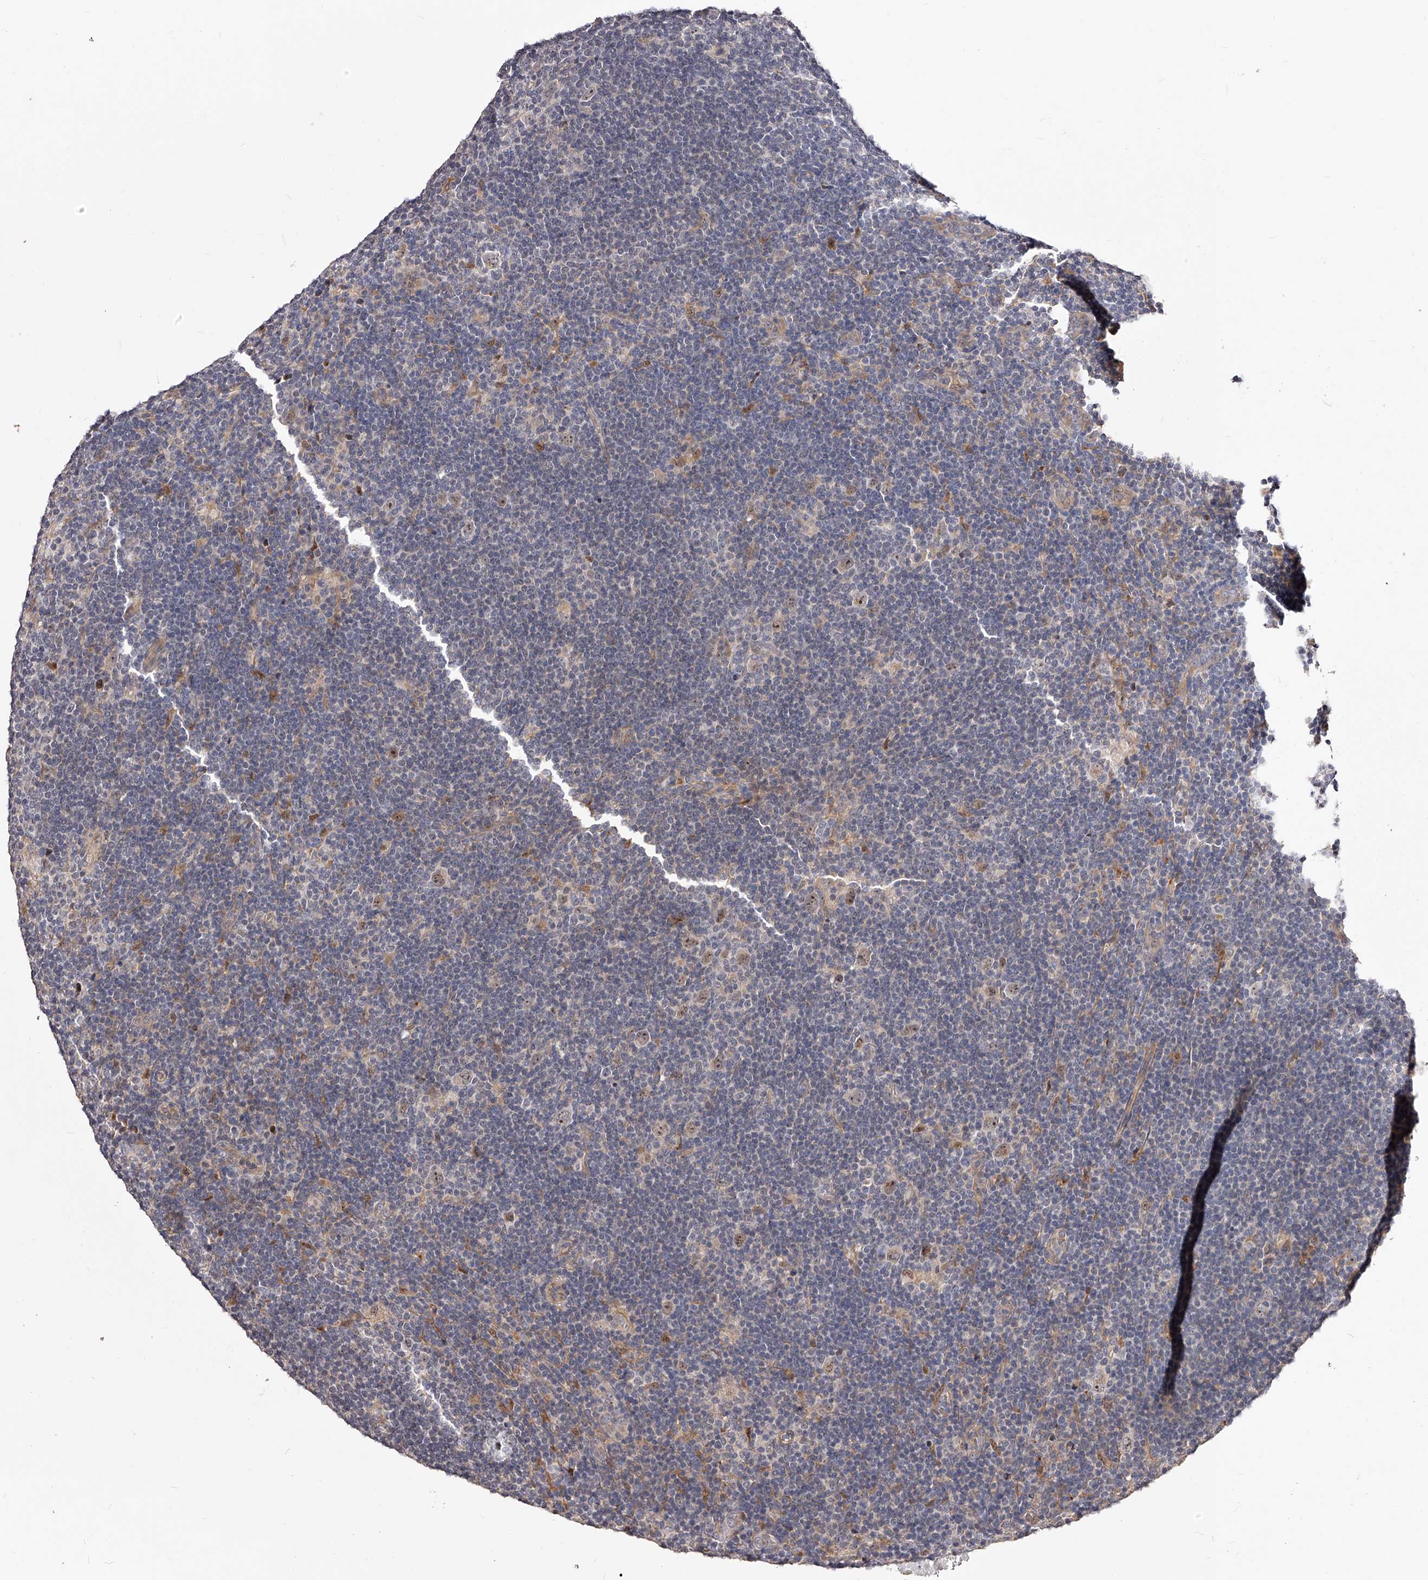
{"staining": {"intensity": "moderate", "quantity": ">75%", "location": "nuclear"}, "tissue": "lymphoma", "cell_type": "Tumor cells", "image_type": "cancer", "snomed": [{"axis": "morphology", "description": "Hodgkin's disease, NOS"}, {"axis": "topography", "description": "Lymph node"}], "caption": "IHC staining of lymphoma, which demonstrates medium levels of moderate nuclear staining in approximately >75% of tumor cells indicating moderate nuclear protein positivity. The staining was performed using DAB (3,3'-diaminobenzidine) (brown) for protein detection and nuclei were counterstained in hematoxylin (blue).", "gene": "ZNF502", "patient": {"sex": "female", "age": 57}}